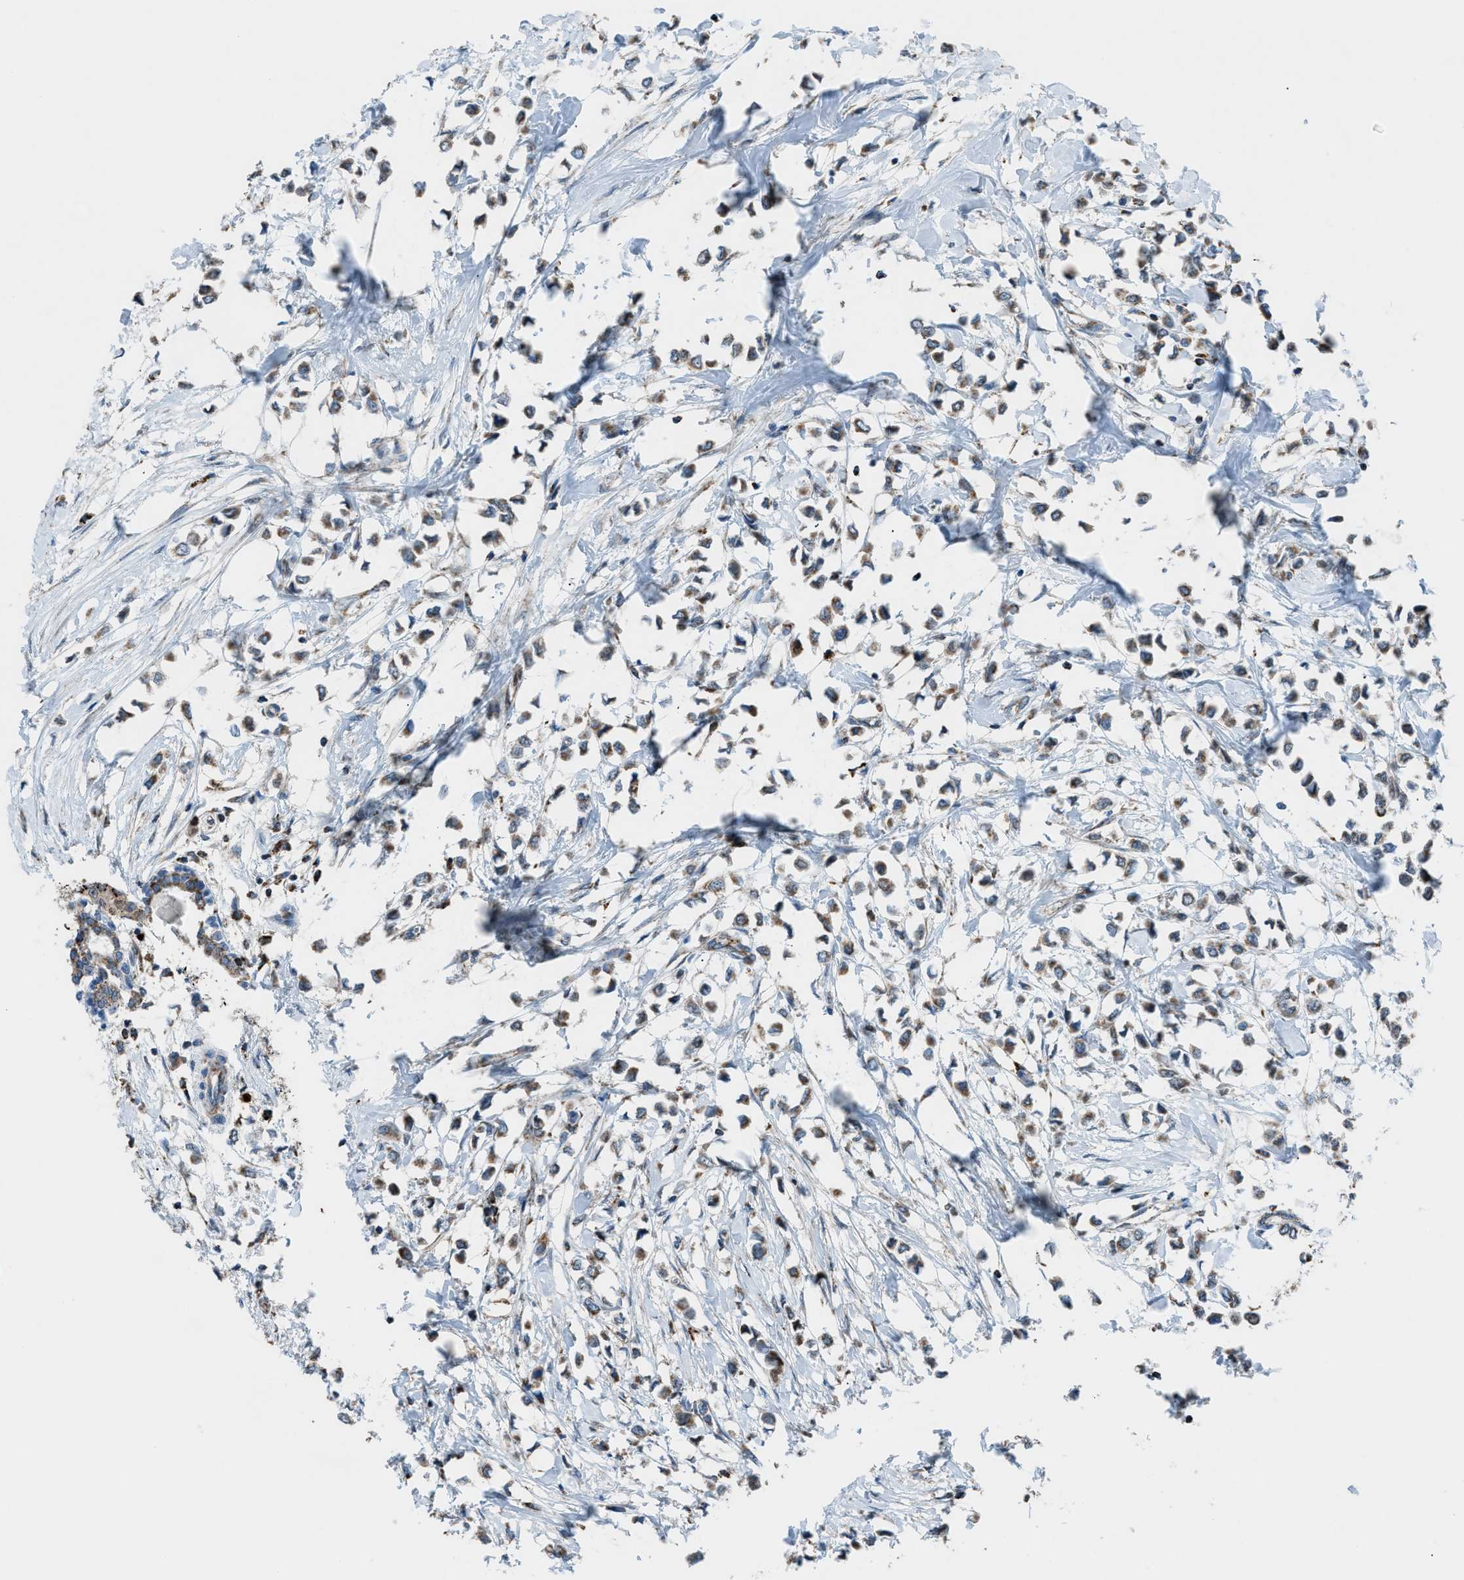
{"staining": {"intensity": "moderate", "quantity": ">75%", "location": "cytoplasmic/membranous"}, "tissue": "breast cancer", "cell_type": "Tumor cells", "image_type": "cancer", "snomed": [{"axis": "morphology", "description": "Lobular carcinoma"}, {"axis": "topography", "description": "Breast"}], "caption": "The immunohistochemical stain shows moderate cytoplasmic/membranous positivity in tumor cells of breast cancer (lobular carcinoma) tissue.", "gene": "SRM", "patient": {"sex": "female", "age": 51}}